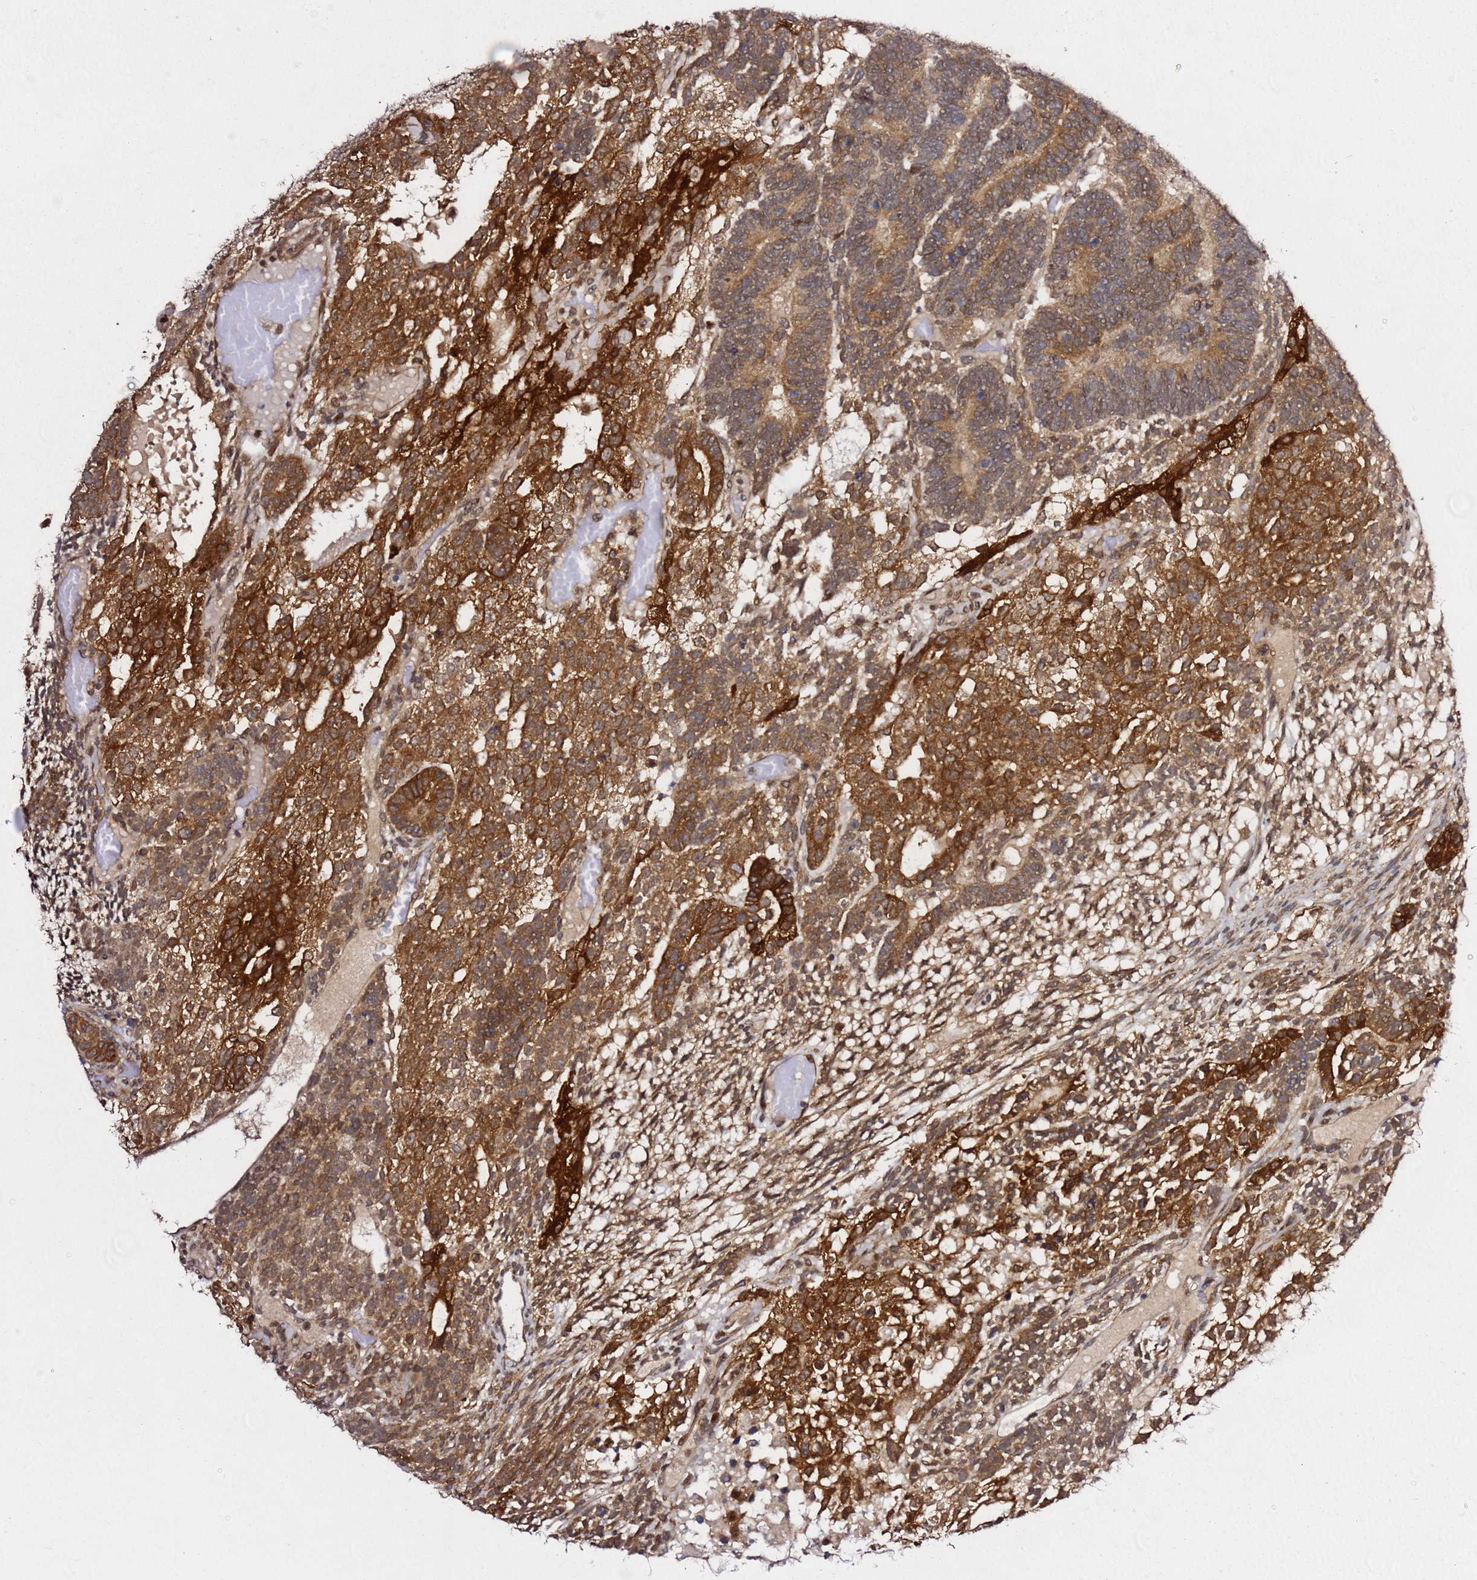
{"staining": {"intensity": "strong", "quantity": ">75%", "location": "cytoplasmic/membranous"}, "tissue": "testis cancer", "cell_type": "Tumor cells", "image_type": "cancer", "snomed": [{"axis": "morphology", "description": "Carcinoma, Embryonal, NOS"}, {"axis": "topography", "description": "Testis"}], "caption": "Testis cancer (embryonal carcinoma) stained with IHC demonstrates strong cytoplasmic/membranous staining in about >75% of tumor cells.", "gene": "PRKAB2", "patient": {"sex": "male", "age": 23}}